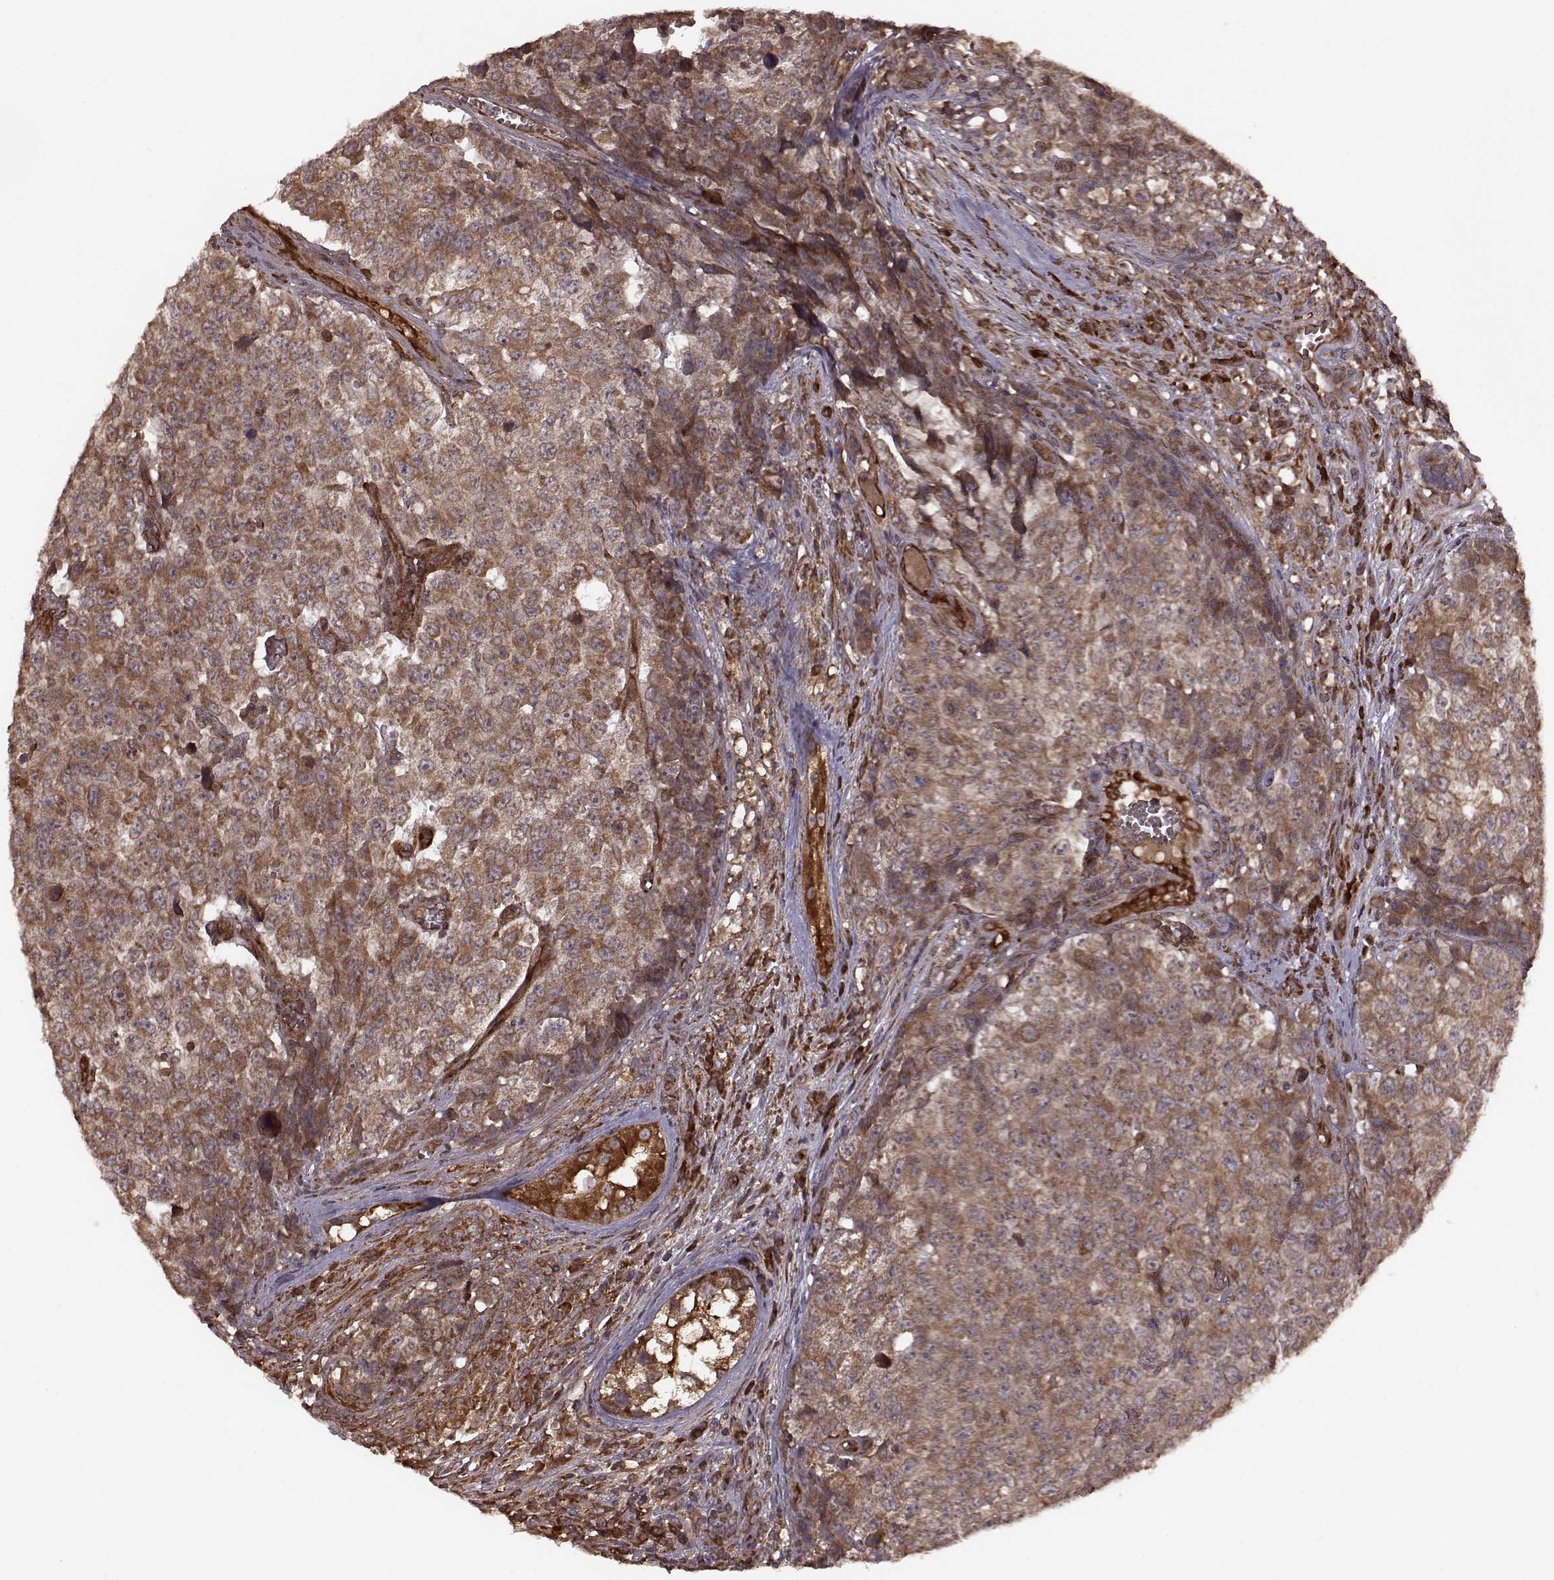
{"staining": {"intensity": "moderate", "quantity": ">75%", "location": "cytoplasmic/membranous"}, "tissue": "testis cancer", "cell_type": "Tumor cells", "image_type": "cancer", "snomed": [{"axis": "morphology", "description": "Carcinoma, Embryonal, NOS"}, {"axis": "topography", "description": "Testis"}], "caption": "Immunohistochemical staining of human testis cancer shows medium levels of moderate cytoplasmic/membranous expression in approximately >75% of tumor cells. The protein is stained brown, and the nuclei are stained in blue (DAB (3,3'-diaminobenzidine) IHC with brightfield microscopy, high magnification).", "gene": "AGPAT1", "patient": {"sex": "male", "age": 23}}